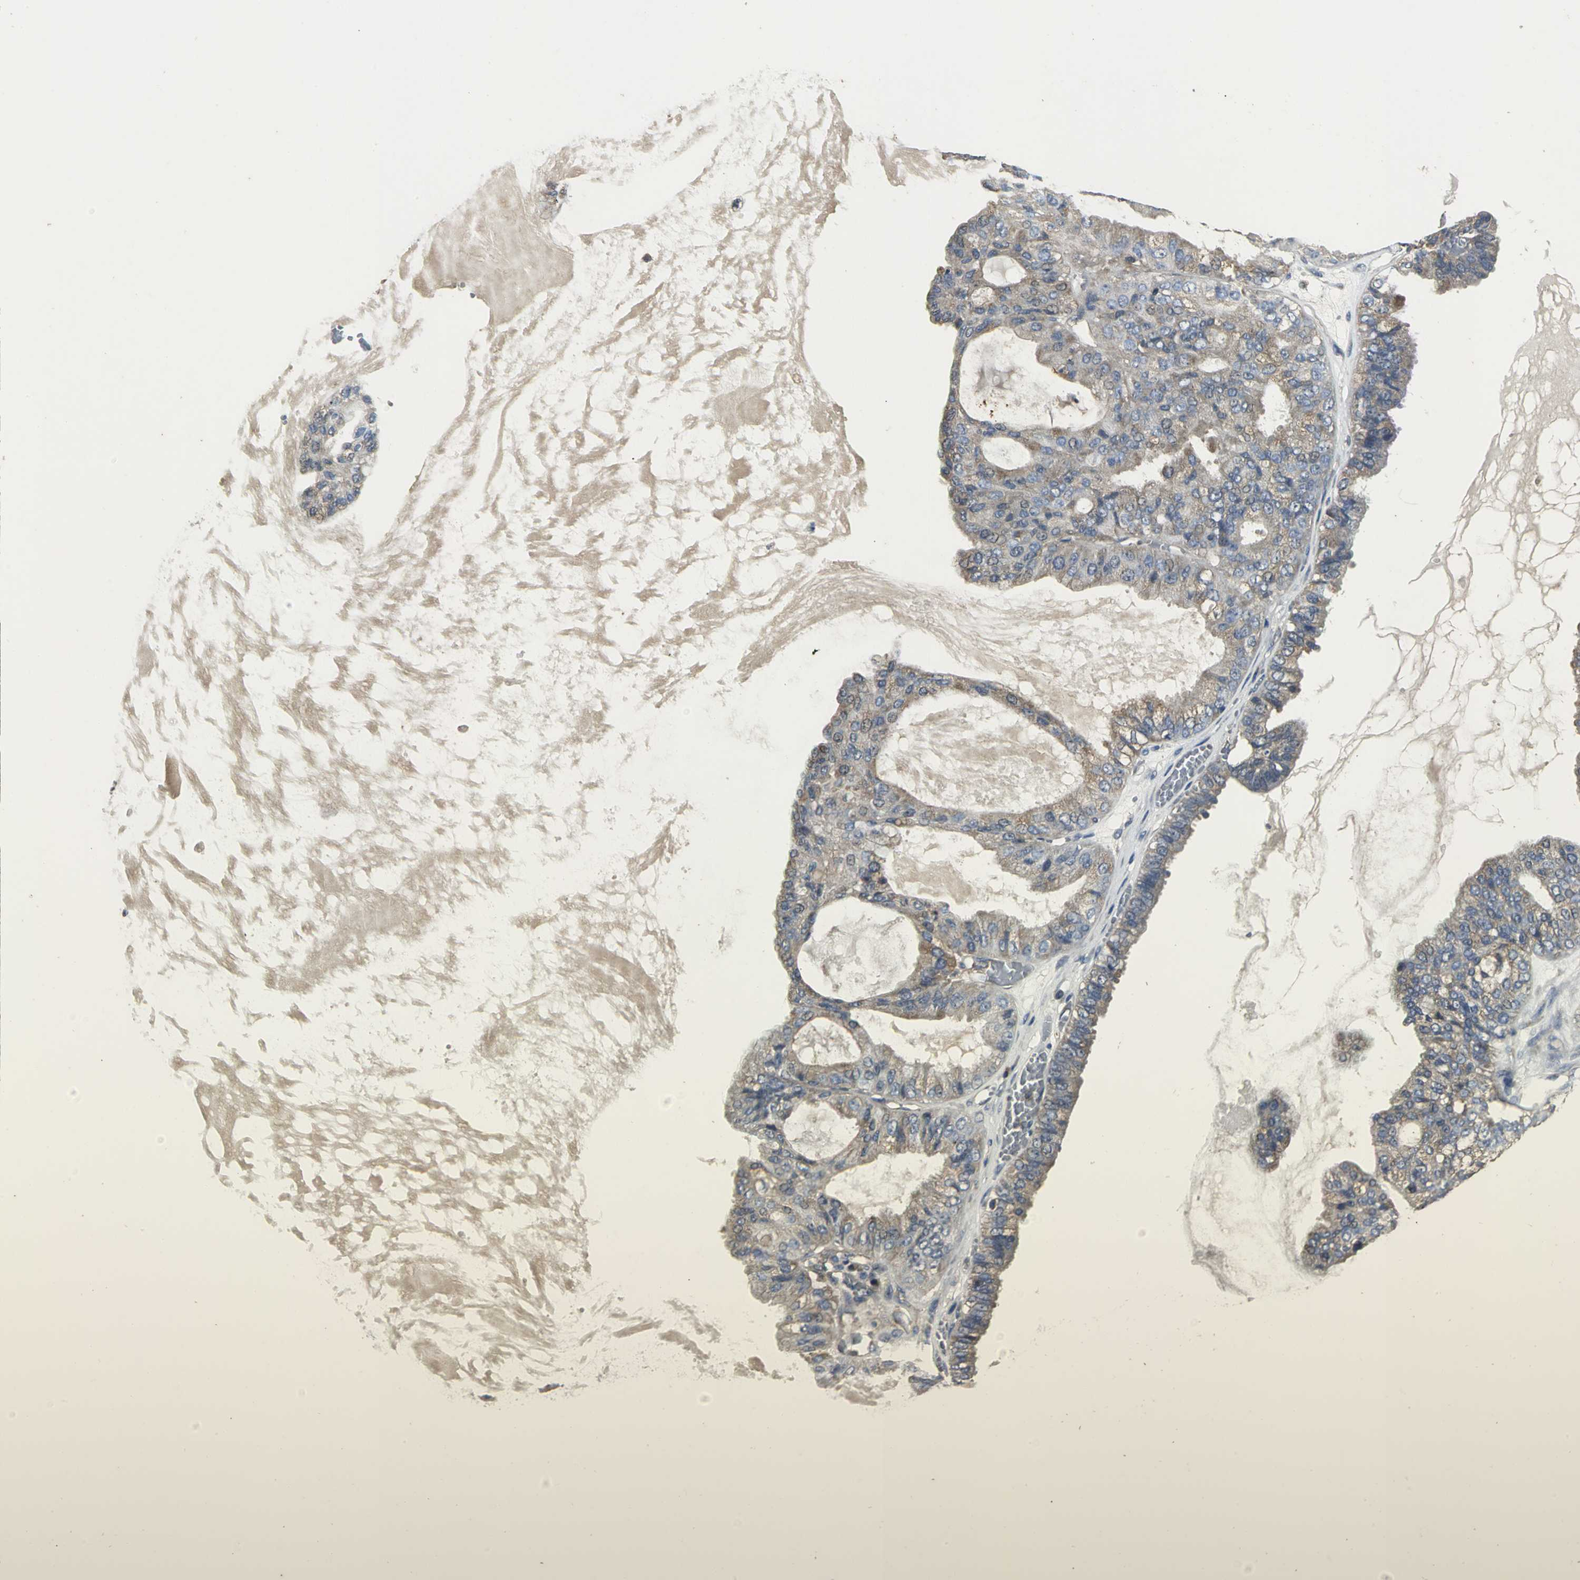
{"staining": {"intensity": "moderate", "quantity": ">75%", "location": "cytoplasmic/membranous"}, "tissue": "ovarian cancer", "cell_type": "Tumor cells", "image_type": "cancer", "snomed": [{"axis": "morphology", "description": "Carcinoma, NOS"}, {"axis": "morphology", "description": "Carcinoma, endometroid"}, {"axis": "topography", "description": "Ovary"}], "caption": "A medium amount of moderate cytoplasmic/membranous staining is appreciated in about >75% of tumor cells in carcinoma (ovarian) tissue.", "gene": "IRF3", "patient": {"sex": "female", "age": 50}}